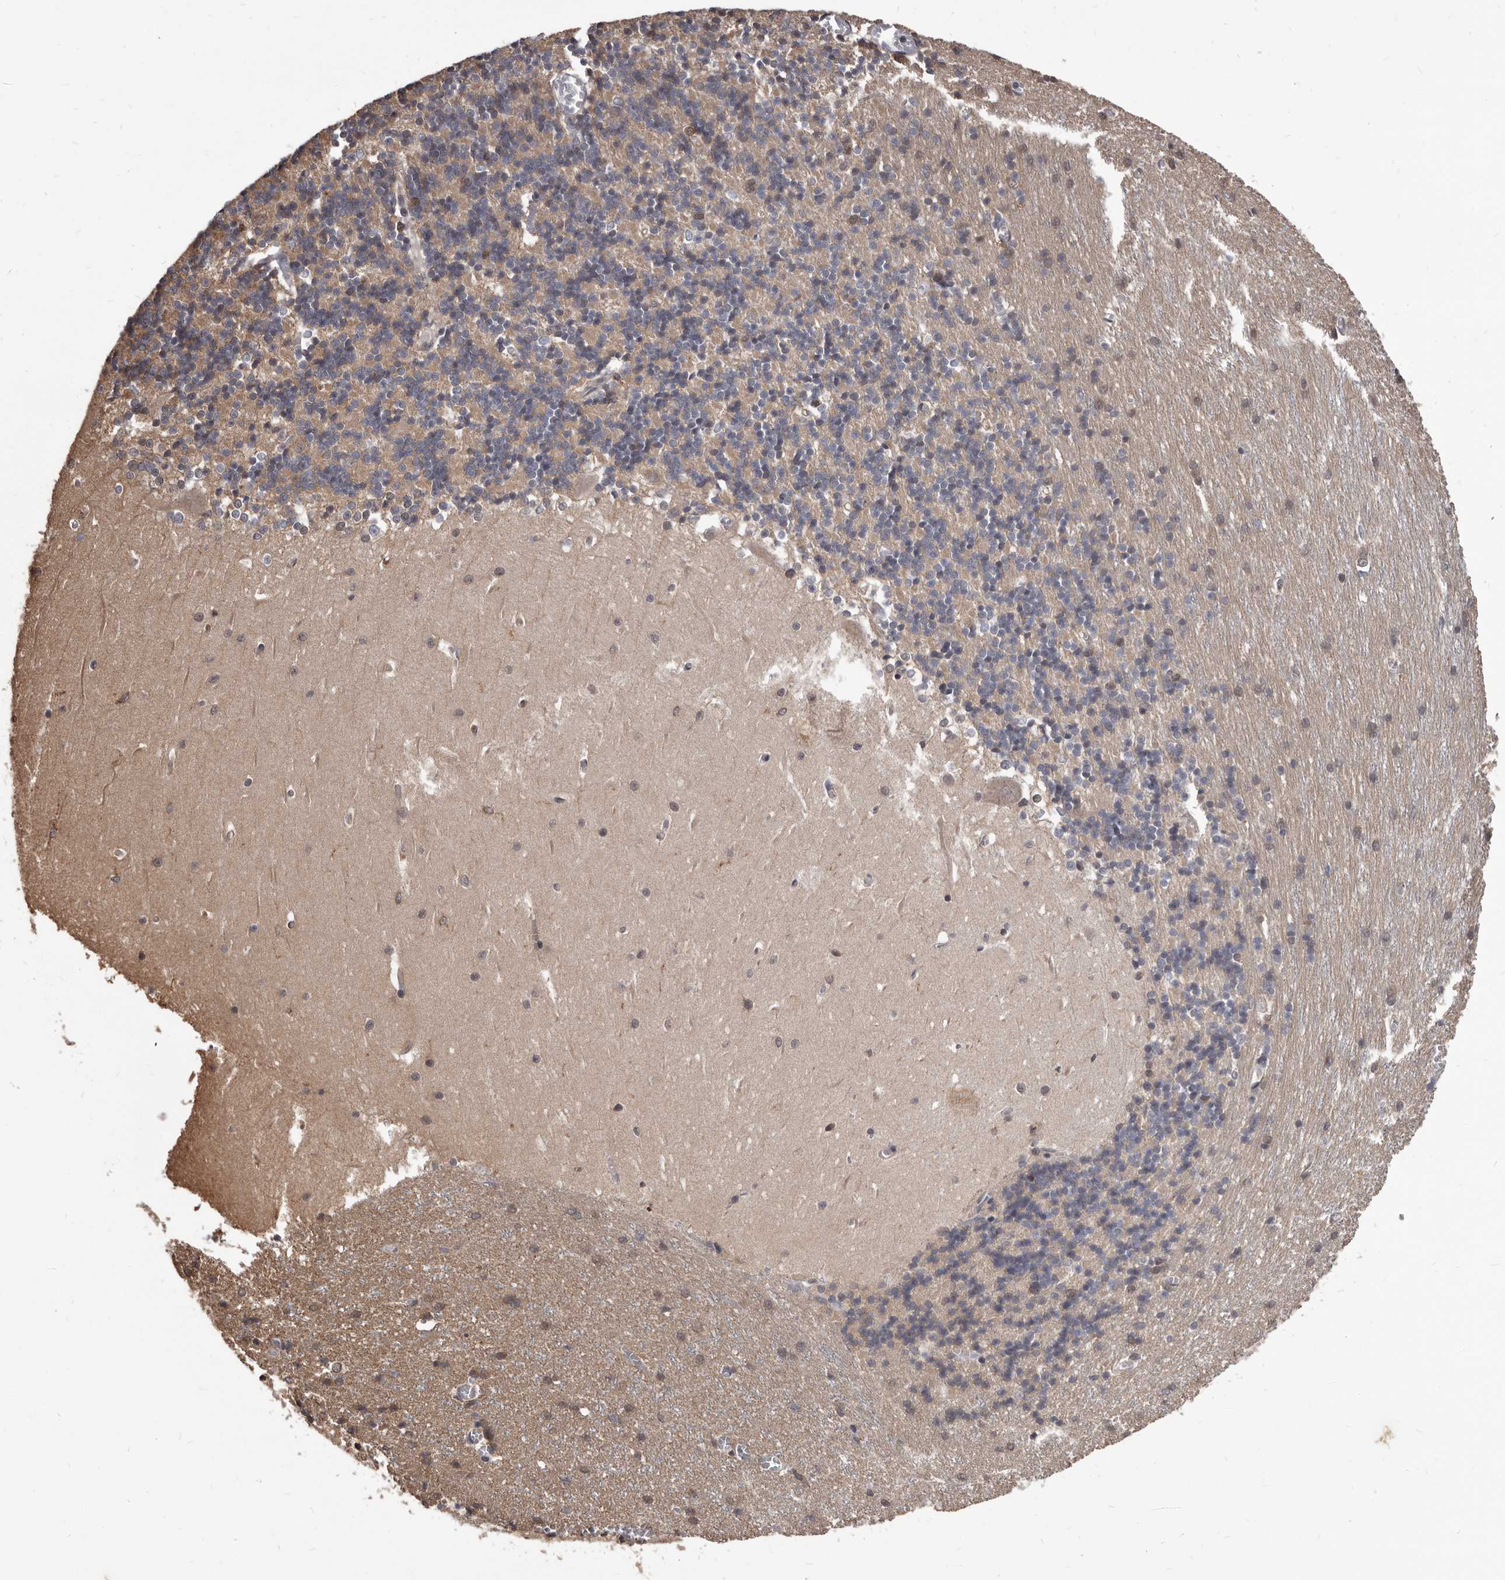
{"staining": {"intensity": "weak", "quantity": ">75%", "location": "cytoplasmic/membranous"}, "tissue": "cerebellum", "cell_type": "Cells in granular layer", "image_type": "normal", "snomed": [{"axis": "morphology", "description": "Normal tissue, NOS"}, {"axis": "topography", "description": "Cerebellum"}], "caption": "Protein analysis of normal cerebellum demonstrates weak cytoplasmic/membranous staining in approximately >75% of cells in granular layer. The protein of interest is stained brown, and the nuclei are stained in blue (DAB IHC with brightfield microscopy, high magnification).", "gene": "ADAMTS20", "patient": {"sex": "male", "age": 37}}